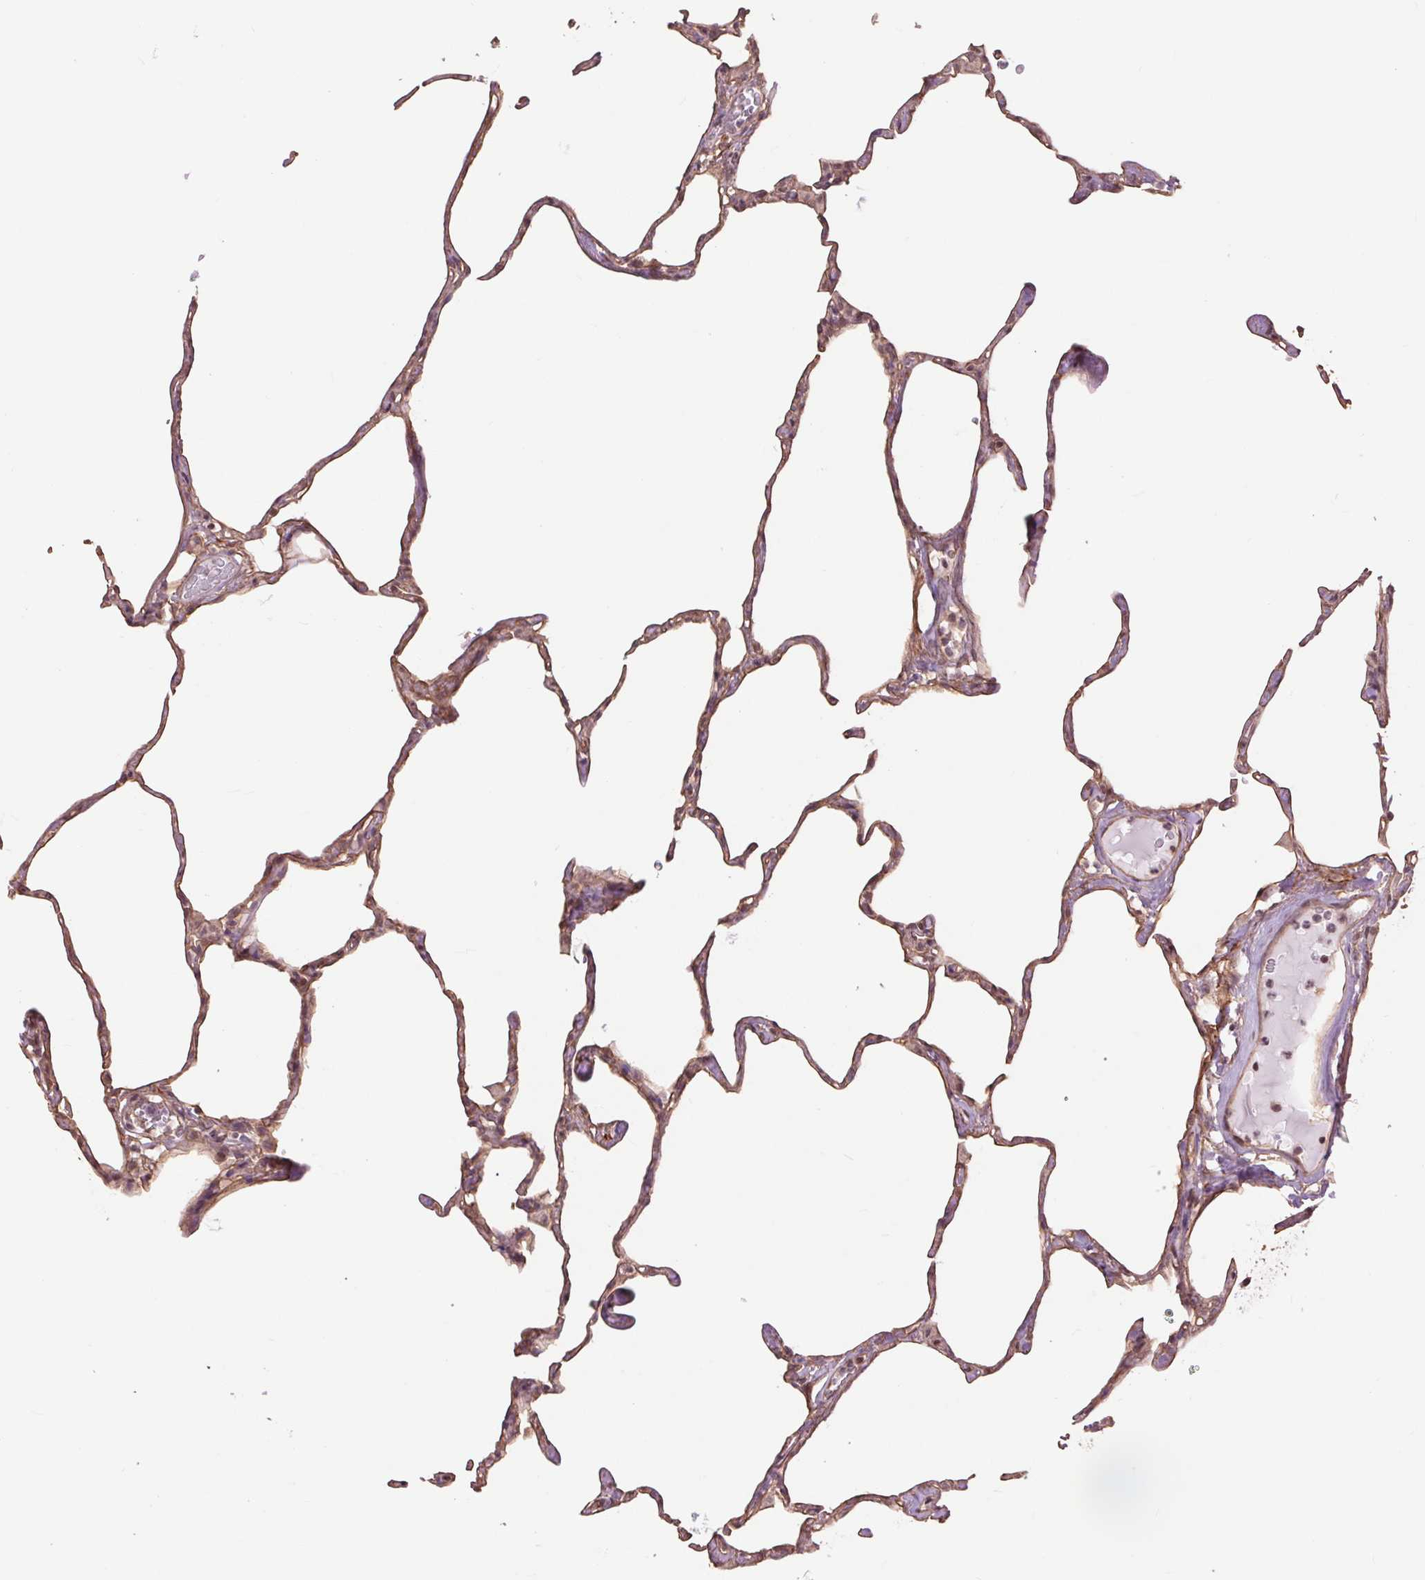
{"staining": {"intensity": "moderate", "quantity": ">75%", "location": "cytoplasmic/membranous,nuclear"}, "tissue": "lung", "cell_type": "Alveolar cells", "image_type": "normal", "snomed": [{"axis": "morphology", "description": "Normal tissue, NOS"}, {"axis": "topography", "description": "Lung"}], "caption": "Moderate cytoplasmic/membranous,nuclear protein expression is appreciated in about >75% of alveolar cells in lung.", "gene": "PALM", "patient": {"sex": "male", "age": 65}}